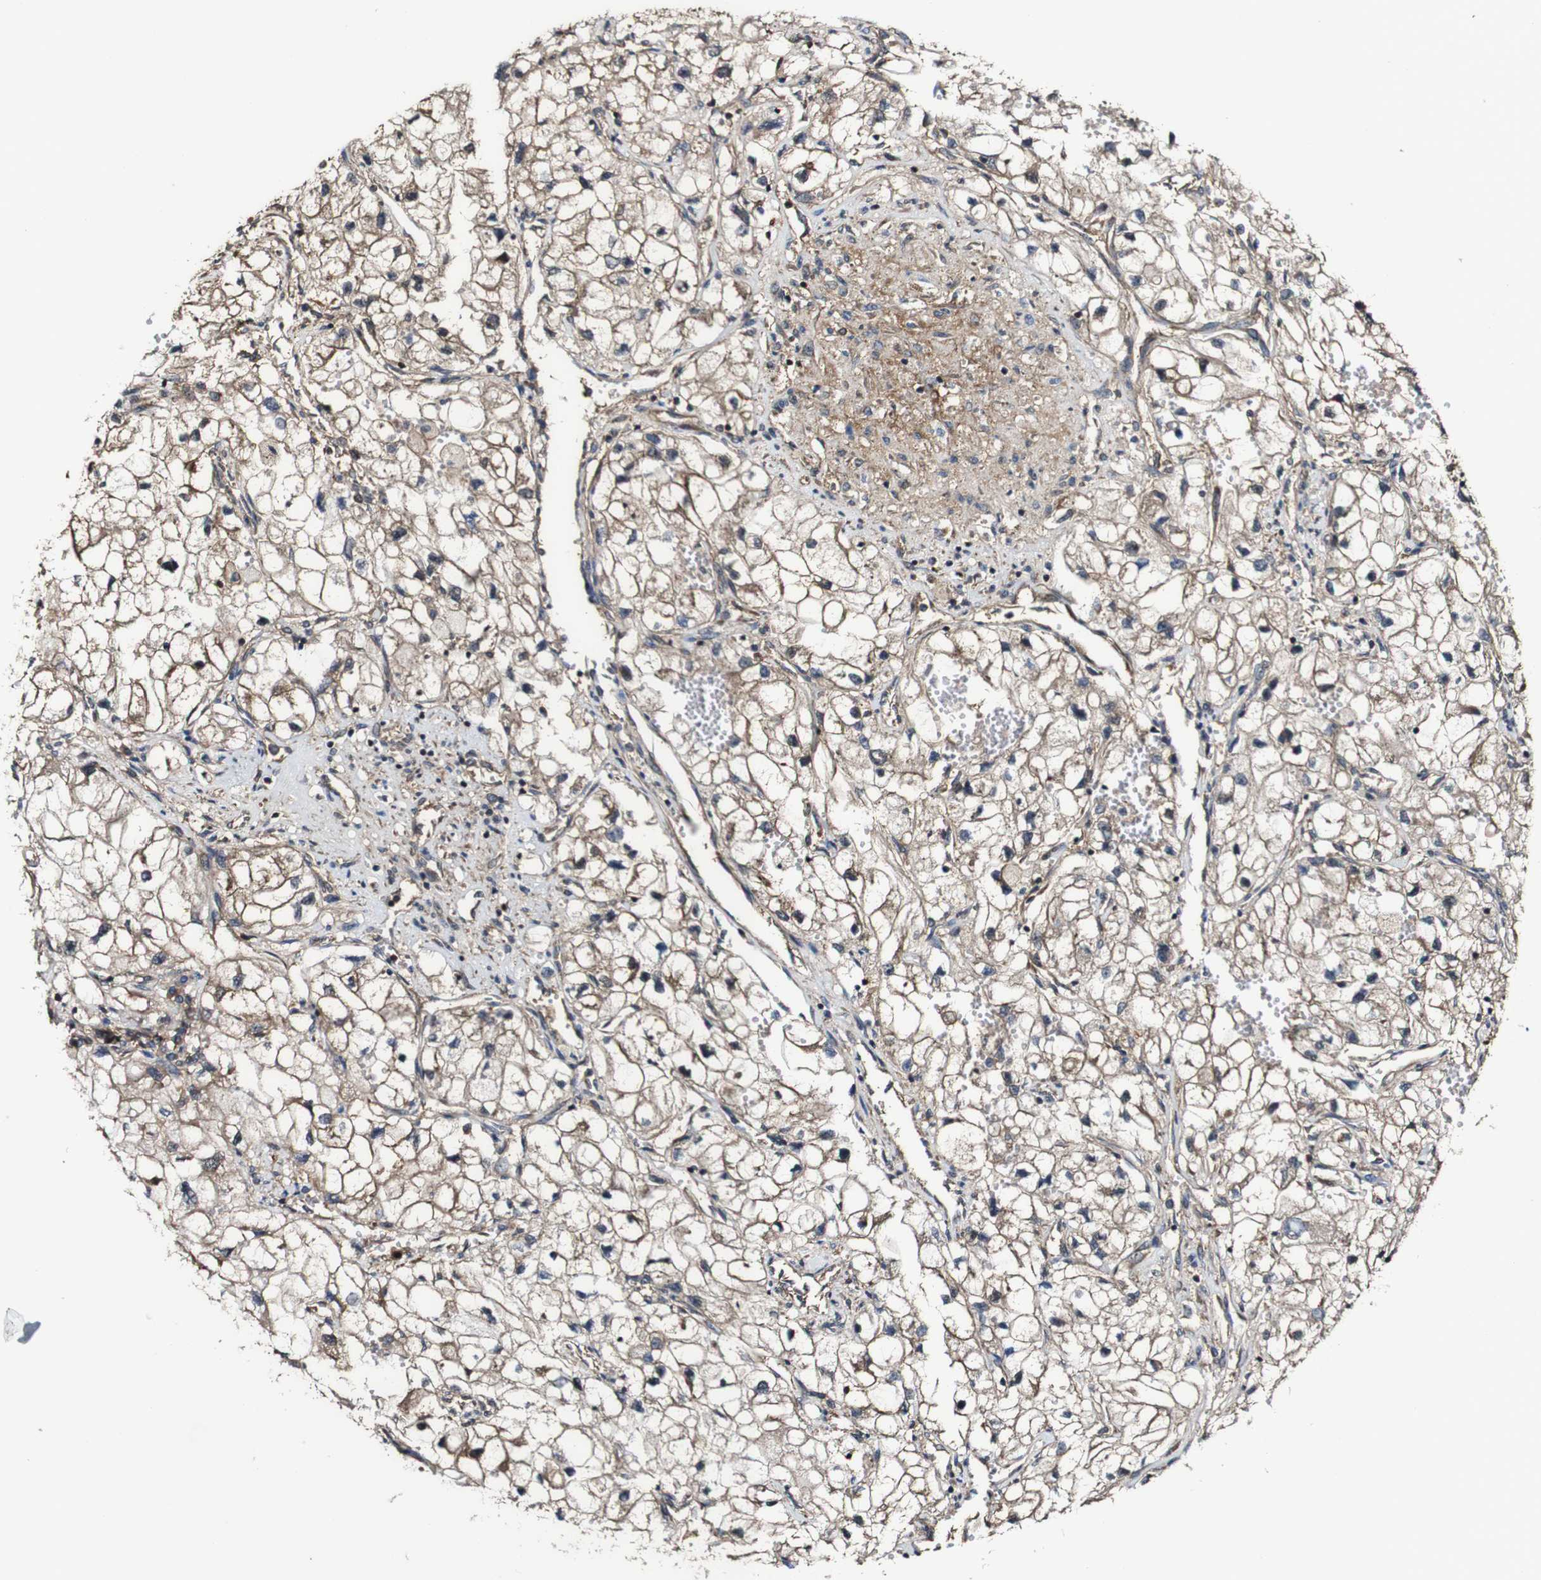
{"staining": {"intensity": "weak", "quantity": ">75%", "location": "cytoplasmic/membranous"}, "tissue": "renal cancer", "cell_type": "Tumor cells", "image_type": "cancer", "snomed": [{"axis": "morphology", "description": "Adenocarcinoma, NOS"}, {"axis": "topography", "description": "Kidney"}], "caption": "This photomicrograph shows renal adenocarcinoma stained with immunohistochemistry (IHC) to label a protein in brown. The cytoplasmic/membranous of tumor cells show weak positivity for the protein. Nuclei are counter-stained blue.", "gene": "PTPRR", "patient": {"sex": "female", "age": 70}}